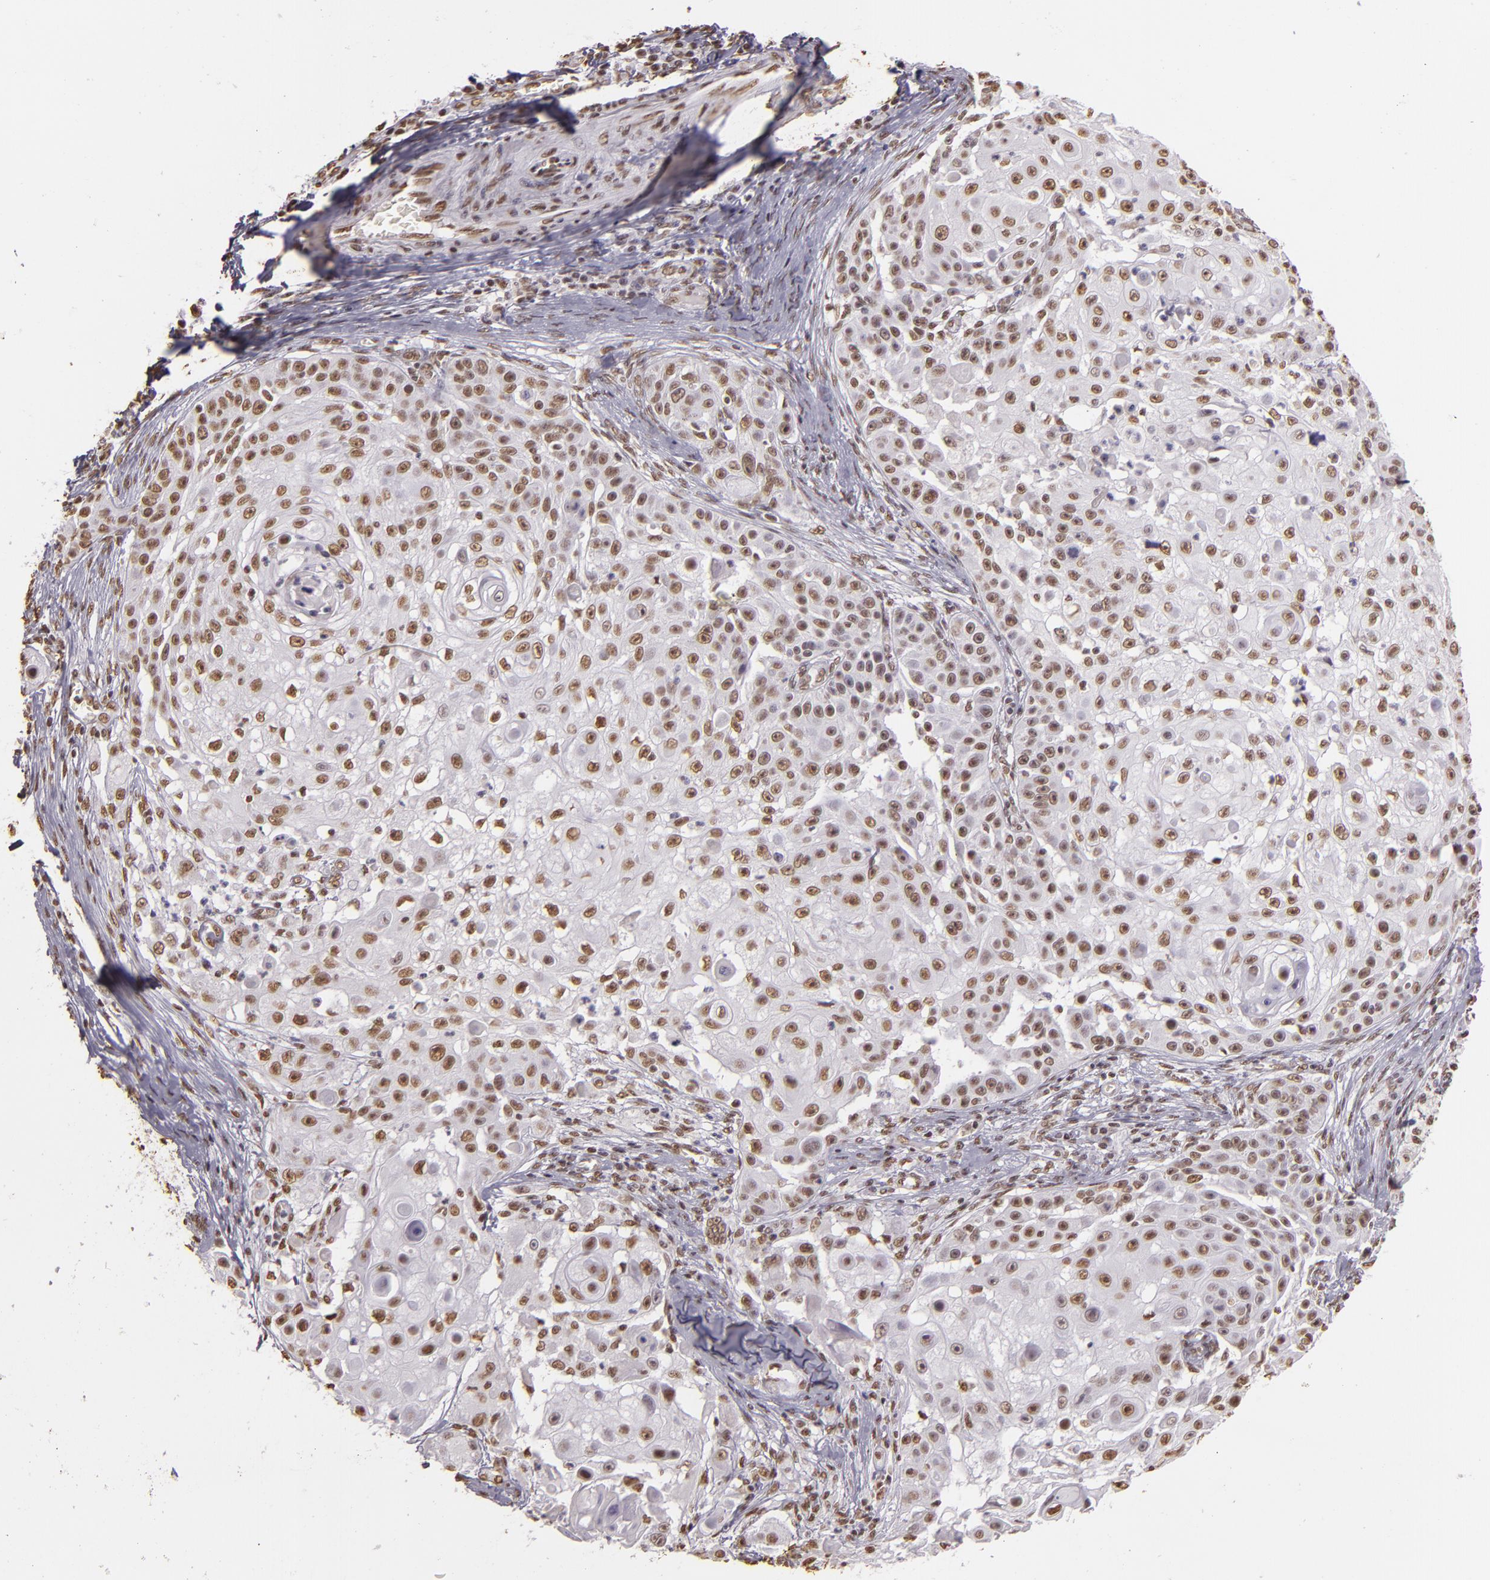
{"staining": {"intensity": "moderate", "quantity": "25%-75%", "location": "nuclear"}, "tissue": "skin cancer", "cell_type": "Tumor cells", "image_type": "cancer", "snomed": [{"axis": "morphology", "description": "Squamous cell carcinoma, NOS"}, {"axis": "topography", "description": "Skin"}], "caption": "IHC image of squamous cell carcinoma (skin) stained for a protein (brown), which displays medium levels of moderate nuclear expression in approximately 25%-75% of tumor cells.", "gene": "PAPOLA", "patient": {"sex": "female", "age": 57}}